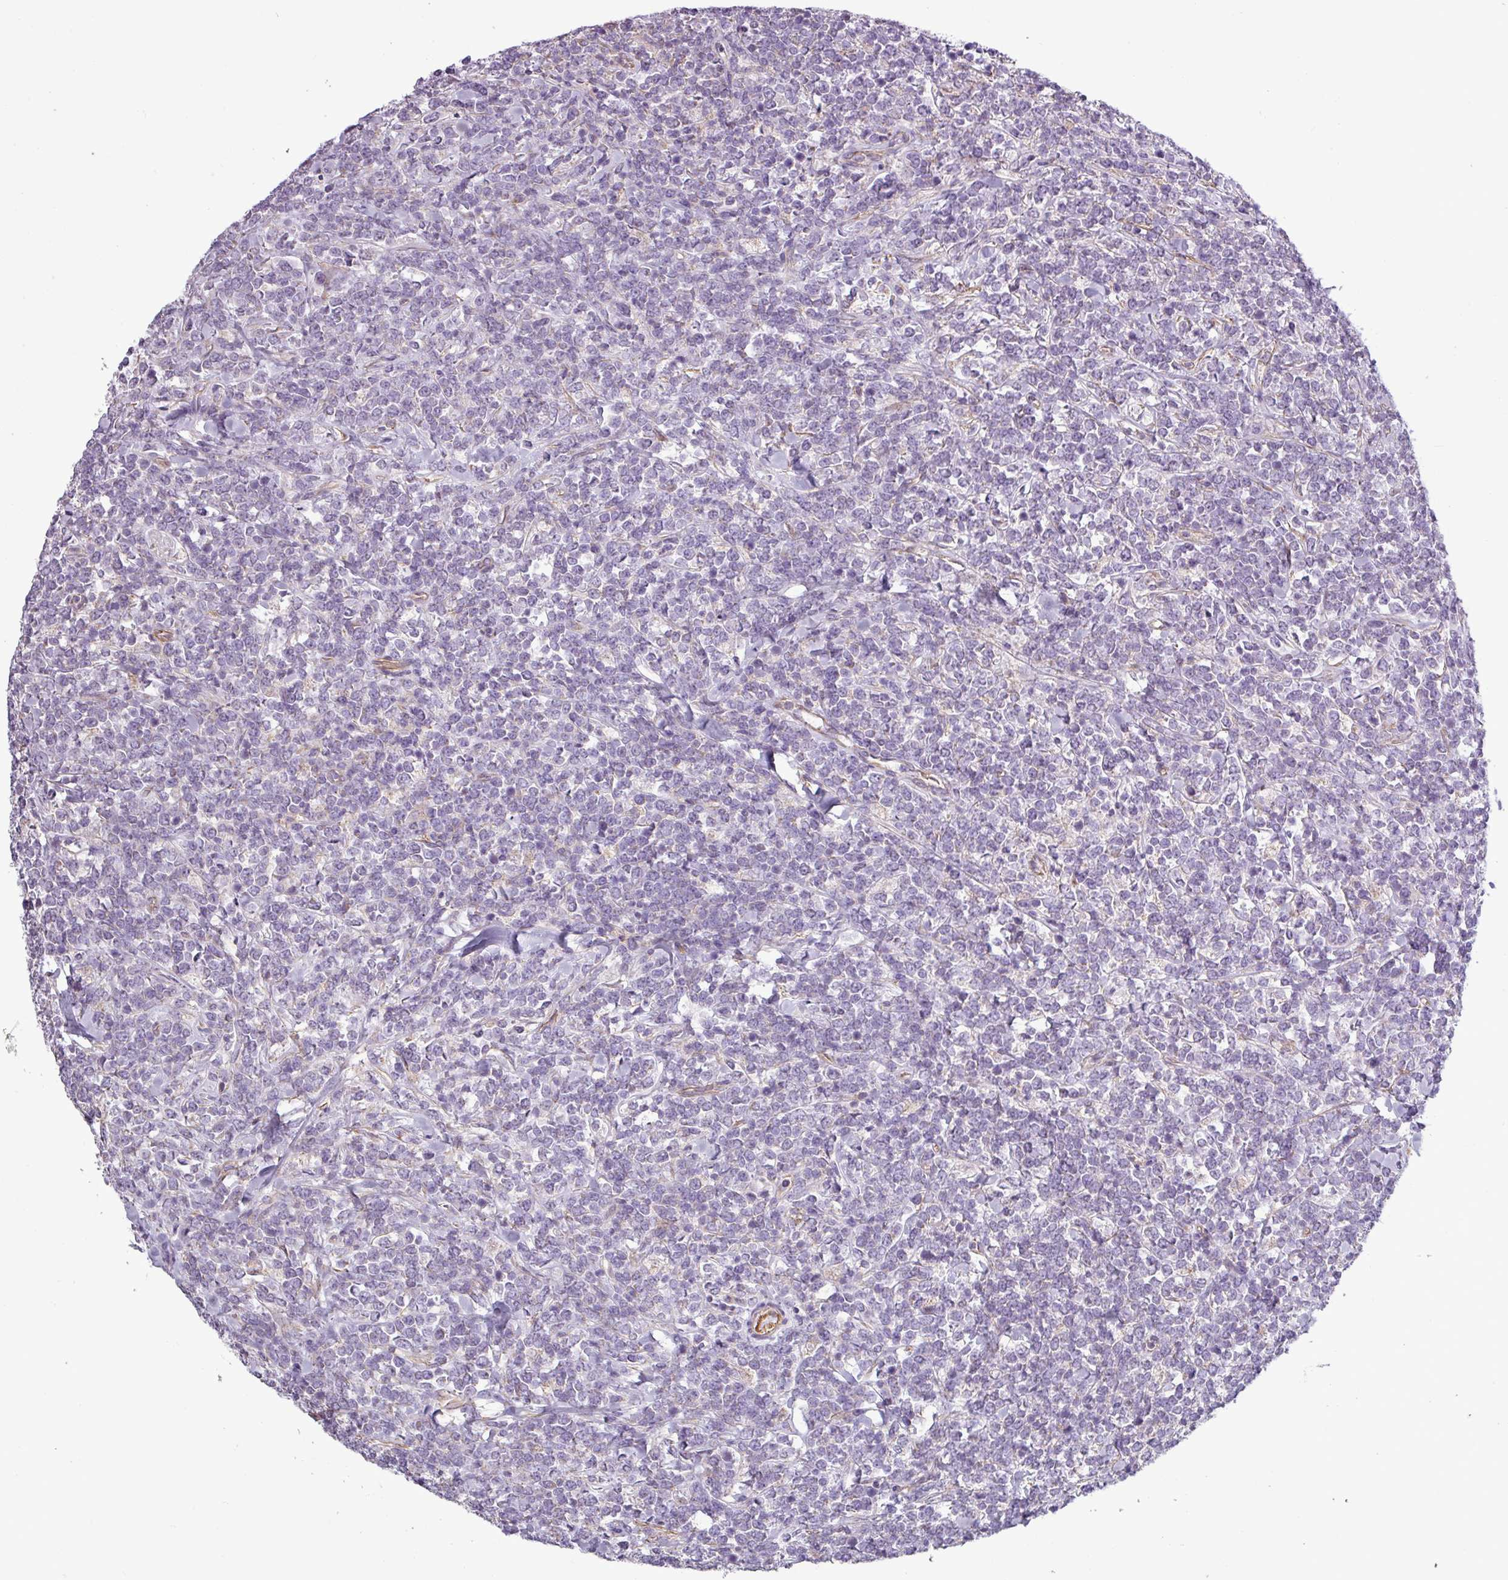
{"staining": {"intensity": "negative", "quantity": "none", "location": "none"}, "tissue": "lymphoma", "cell_type": "Tumor cells", "image_type": "cancer", "snomed": [{"axis": "morphology", "description": "Malignant lymphoma, non-Hodgkin's type, High grade"}, {"axis": "topography", "description": "Small intestine"}, {"axis": "topography", "description": "Colon"}], "caption": "This micrograph is of malignant lymphoma, non-Hodgkin's type (high-grade) stained with IHC to label a protein in brown with the nuclei are counter-stained blue. There is no staining in tumor cells.", "gene": "BTN2A2", "patient": {"sex": "male", "age": 8}}